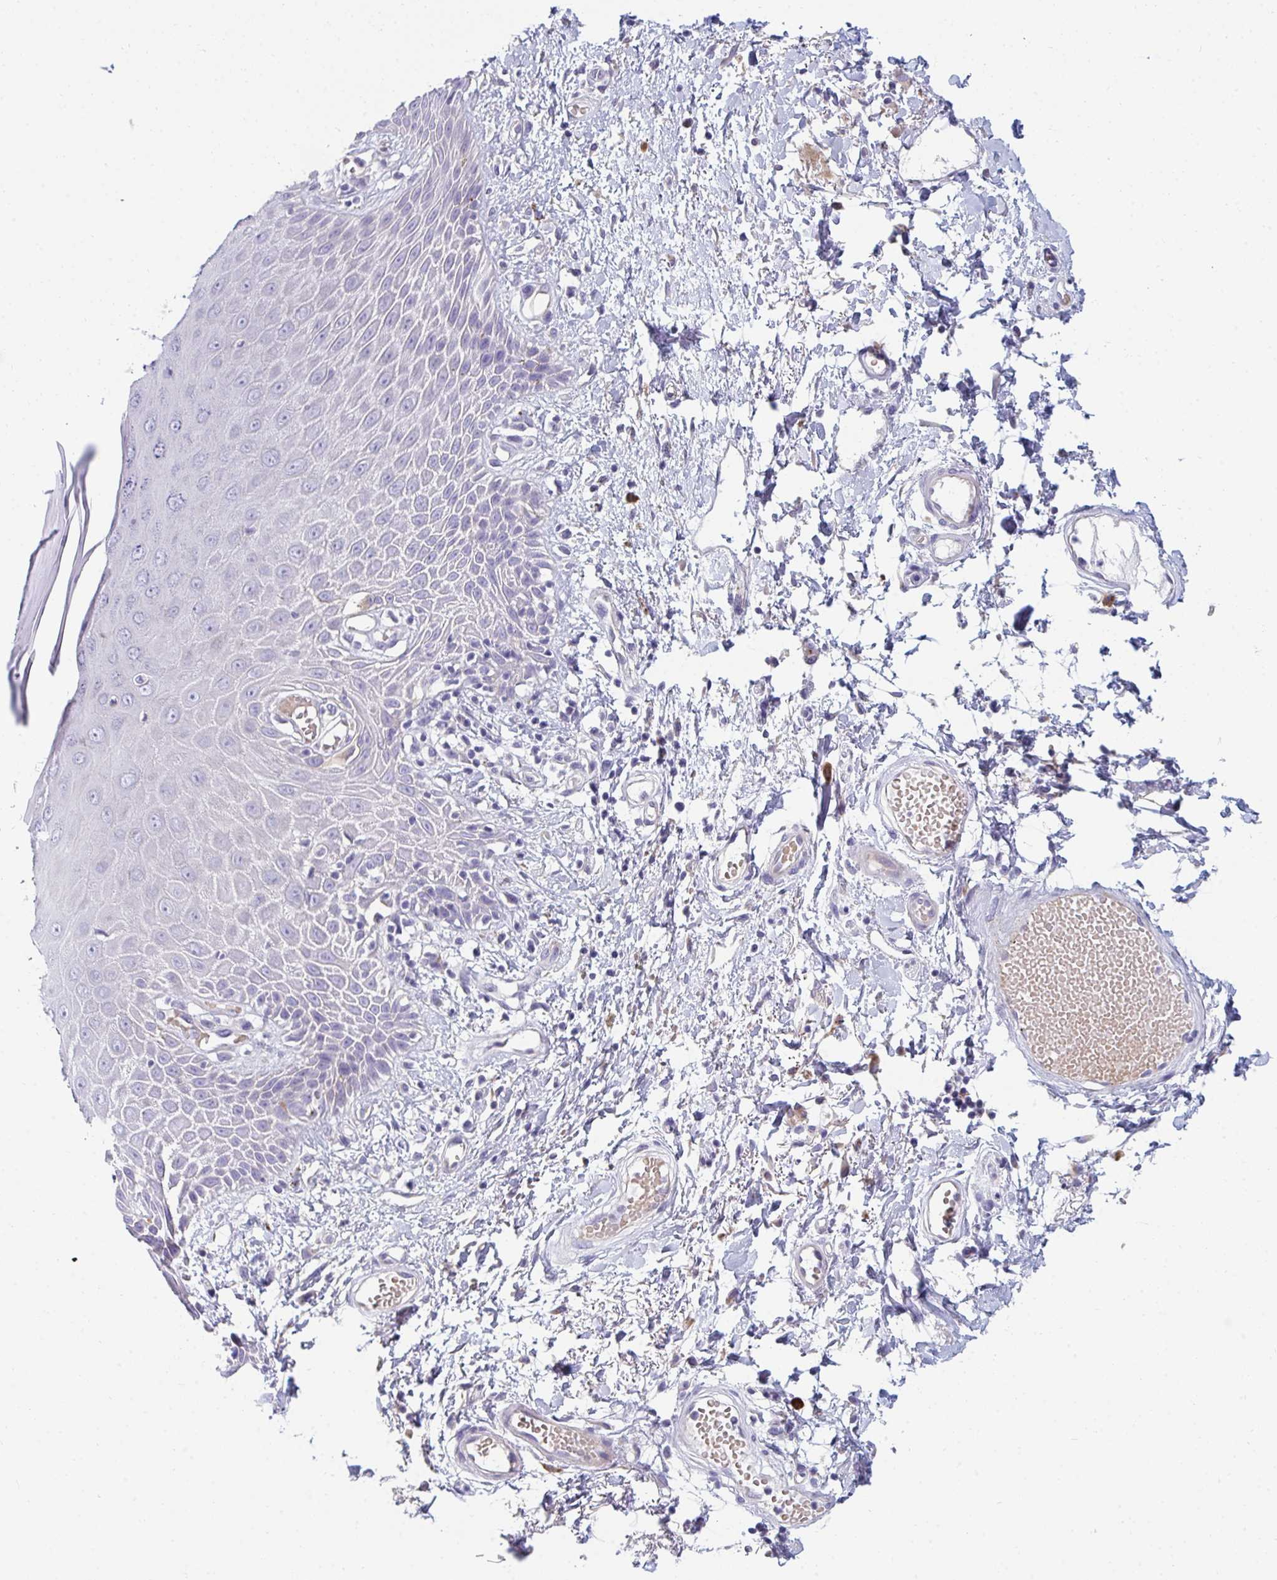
{"staining": {"intensity": "moderate", "quantity": "<25%", "location": "cytoplasmic/membranous"}, "tissue": "skin", "cell_type": "Epidermal cells", "image_type": "normal", "snomed": [{"axis": "morphology", "description": "Normal tissue, NOS"}, {"axis": "topography", "description": "Anal"}, {"axis": "topography", "description": "Peripheral nerve tissue"}], "caption": "A high-resolution image shows immunohistochemistry (IHC) staining of benign skin, which exhibits moderate cytoplasmic/membranous positivity in about <25% of epidermal cells. (Brightfield microscopy of DAB IHC at high magnification).", "gene": "EIF1AD", "patient": {"sex": "male", "age": 78}}